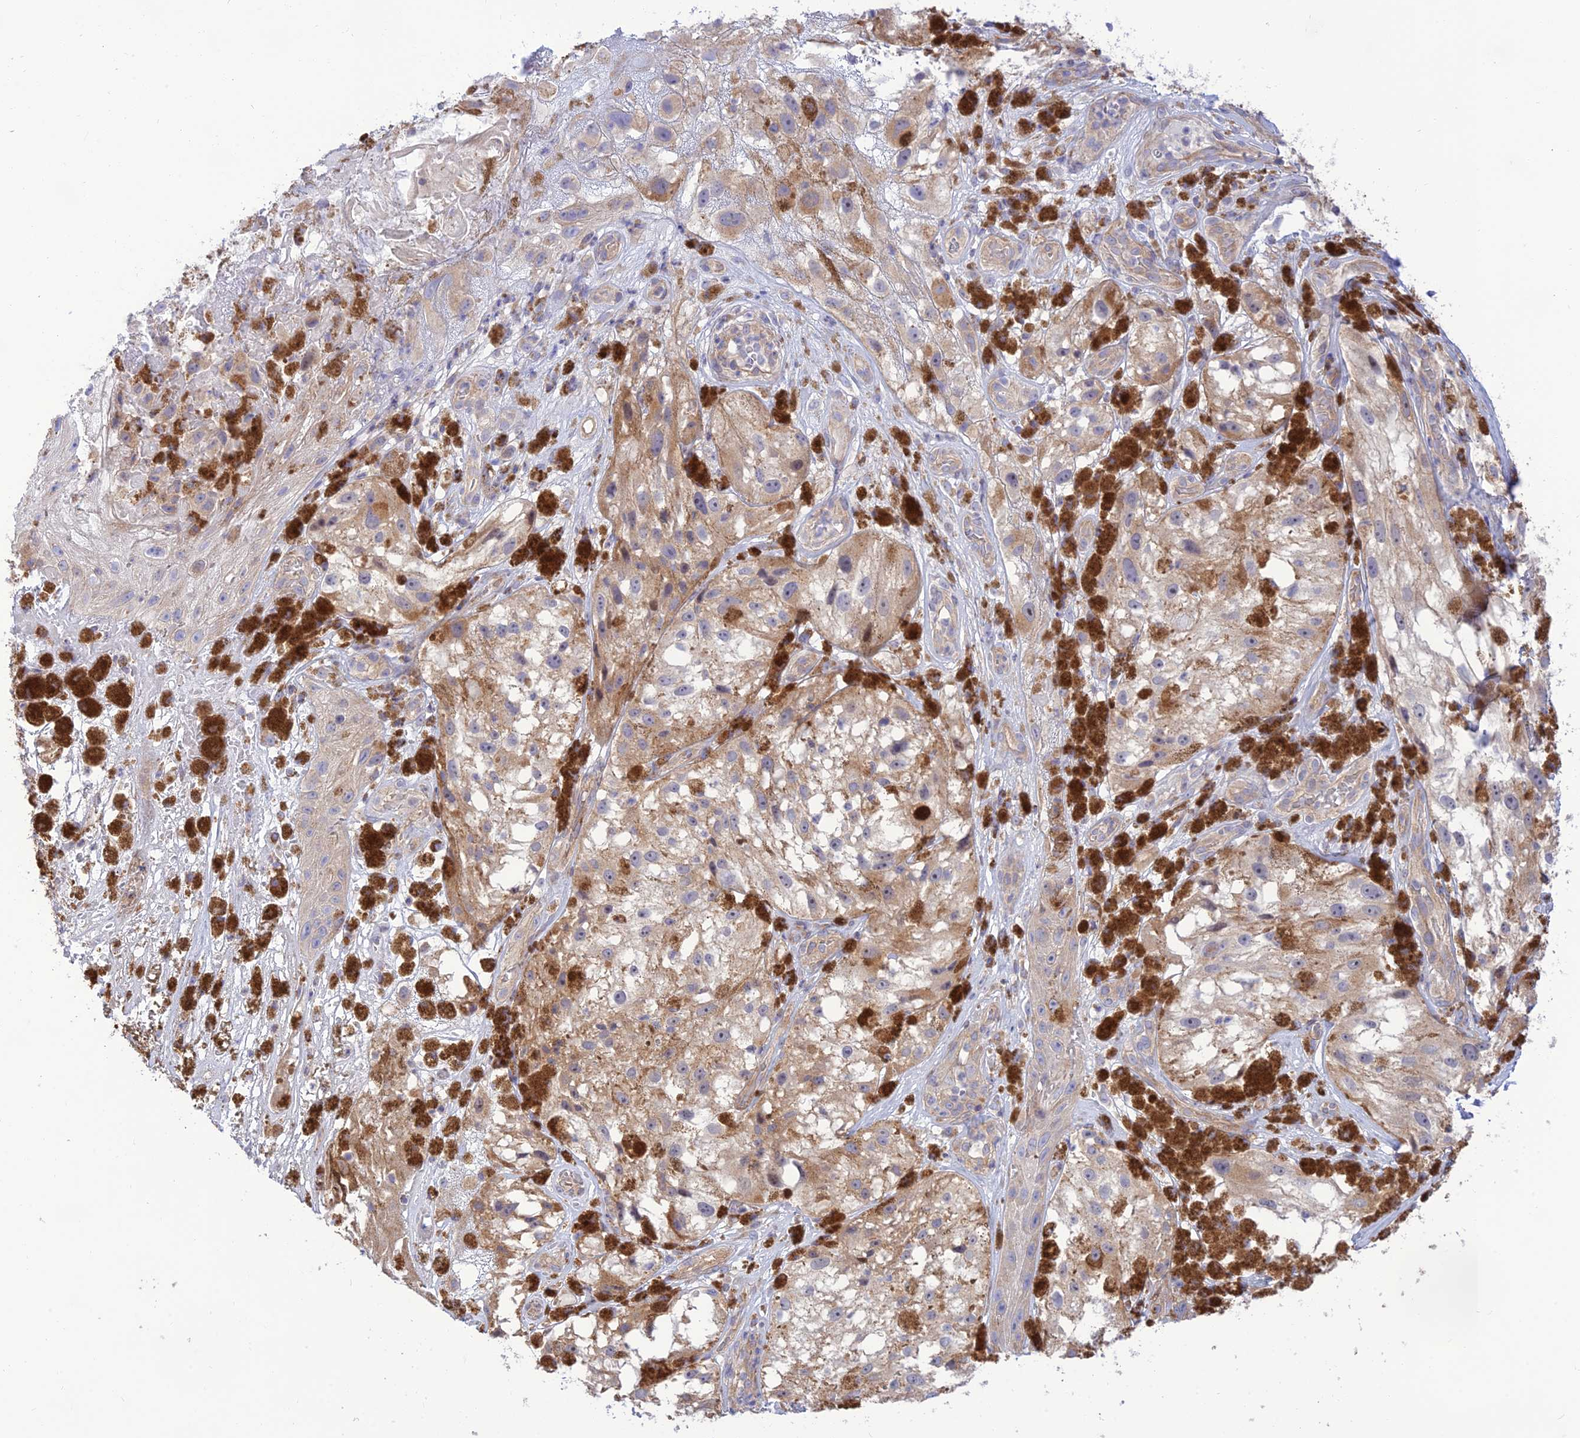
{"staining": {"intensity": "moderate", "quantity": "25%-75%", "location": "cytoplasmic/membranous"}, "tissue": "melanoma", "cell_type": "Tumor cells", "image_type": "cancer", "snomed": [{"axis": "morphology", "description": "Malignant melanoma, NOS"}, {"axis": "topography", "description": "Skin"}], "caption": "DAB immunohistochemical staining of human melanoma displays moderate cytoplasmic/membranous protein staining in about 25%-75% of tumor cells. (IHC, brightfield microscopy, high magnification).", "gene": "KCNAB1", "patient": {"sex": "male", "age": 88}}